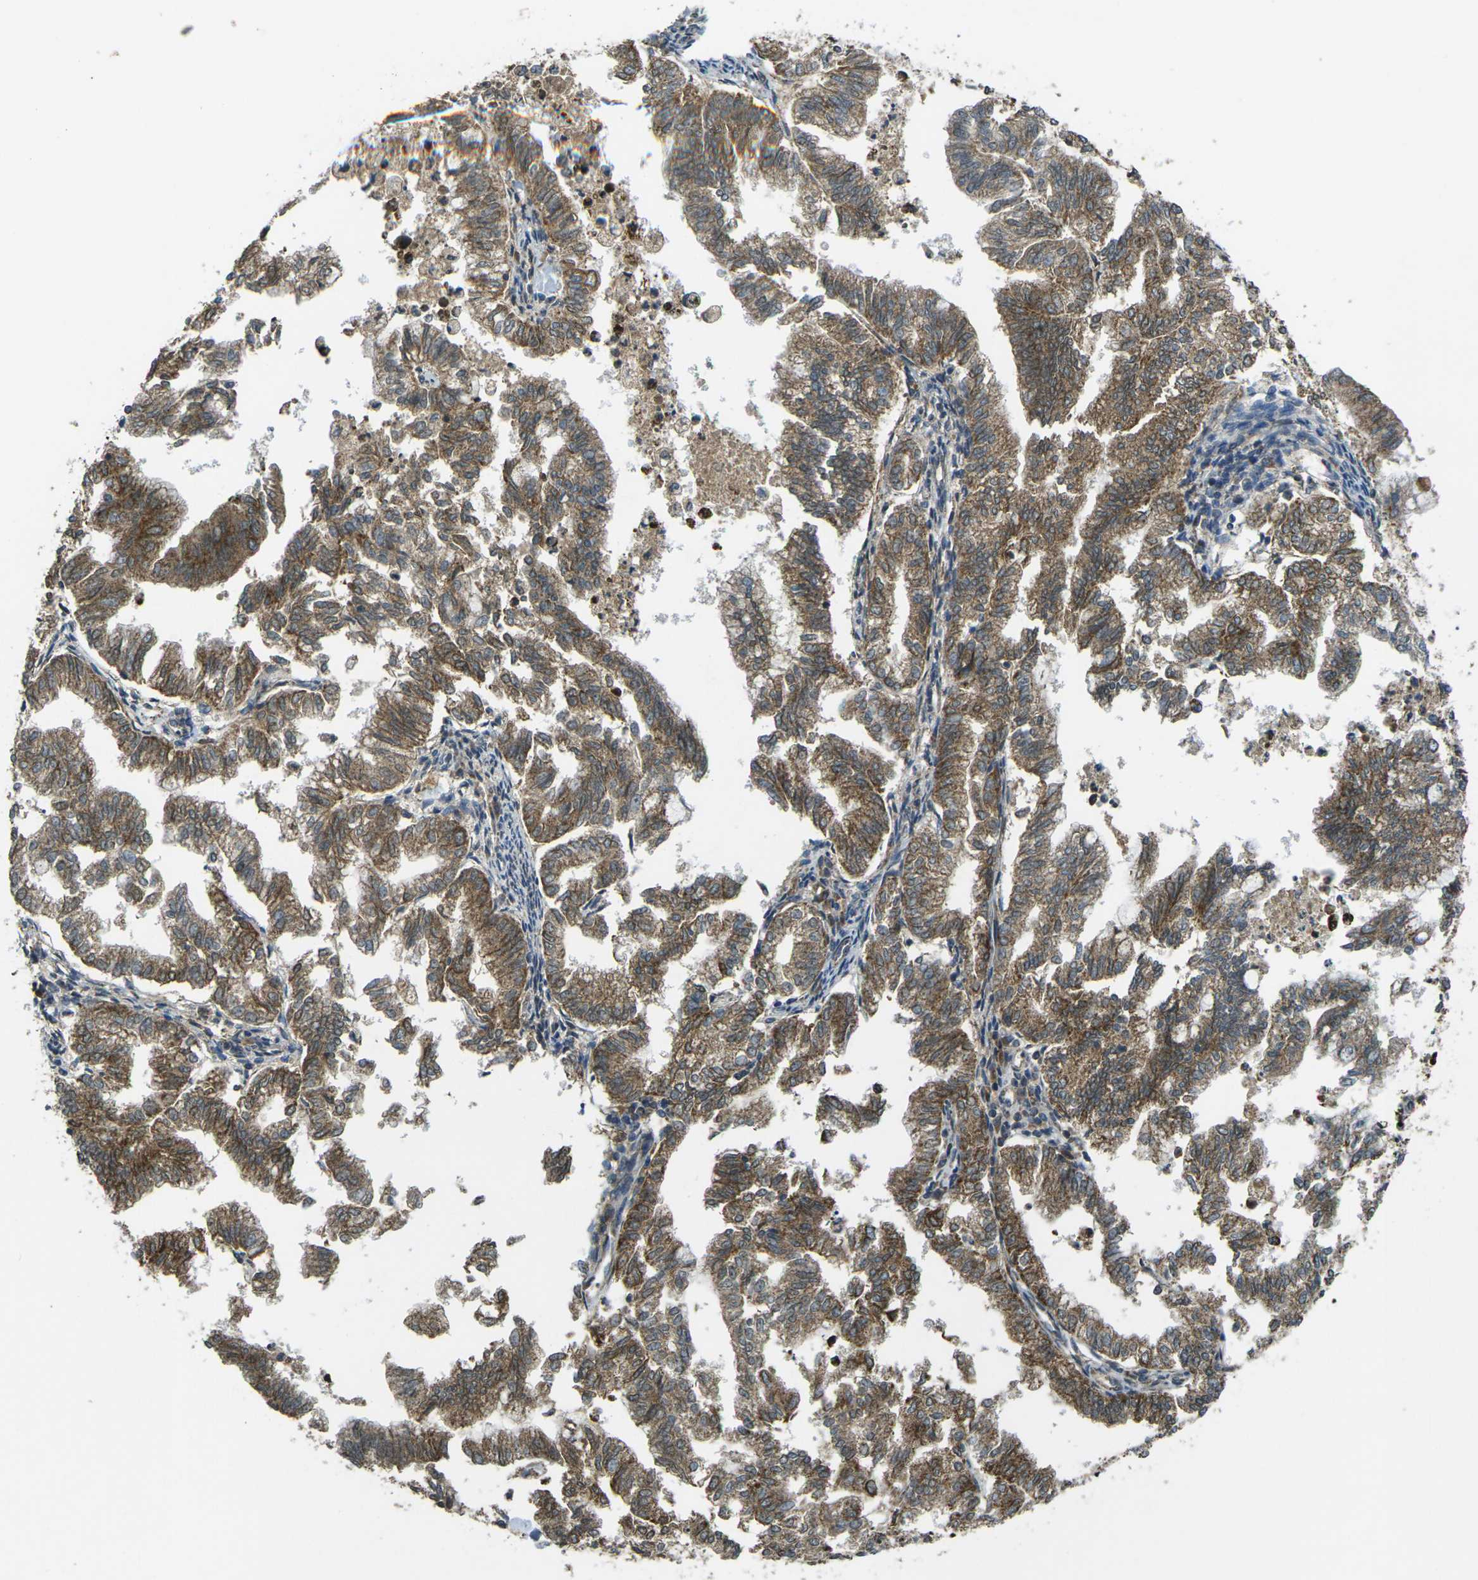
{"staining": {"intensity": "moderate", "quantity": ">75%", "location": "cytoplasmic/membranous"}, "tissue": "endometrial cancer", "cell_type": "Tumor cells", "image_type": "cancer", "snomed": [{"axis": "morphology", "description": "Necrosis, NOS"}, {"axis": "morphology", "description": "Adenocarcinoma, NOS"}, {"axis": "topography", "description": "Endometrium"}], "caption": "This is a photomicrograph of immunohistochemistry staining of endometrial cancer (adenocarcinoma), which shows moderate expression in the cytoplasmic/membranous of tumor cells.", "gene": "IGF1R", "patient": {"sex": "female", "age": 79}}